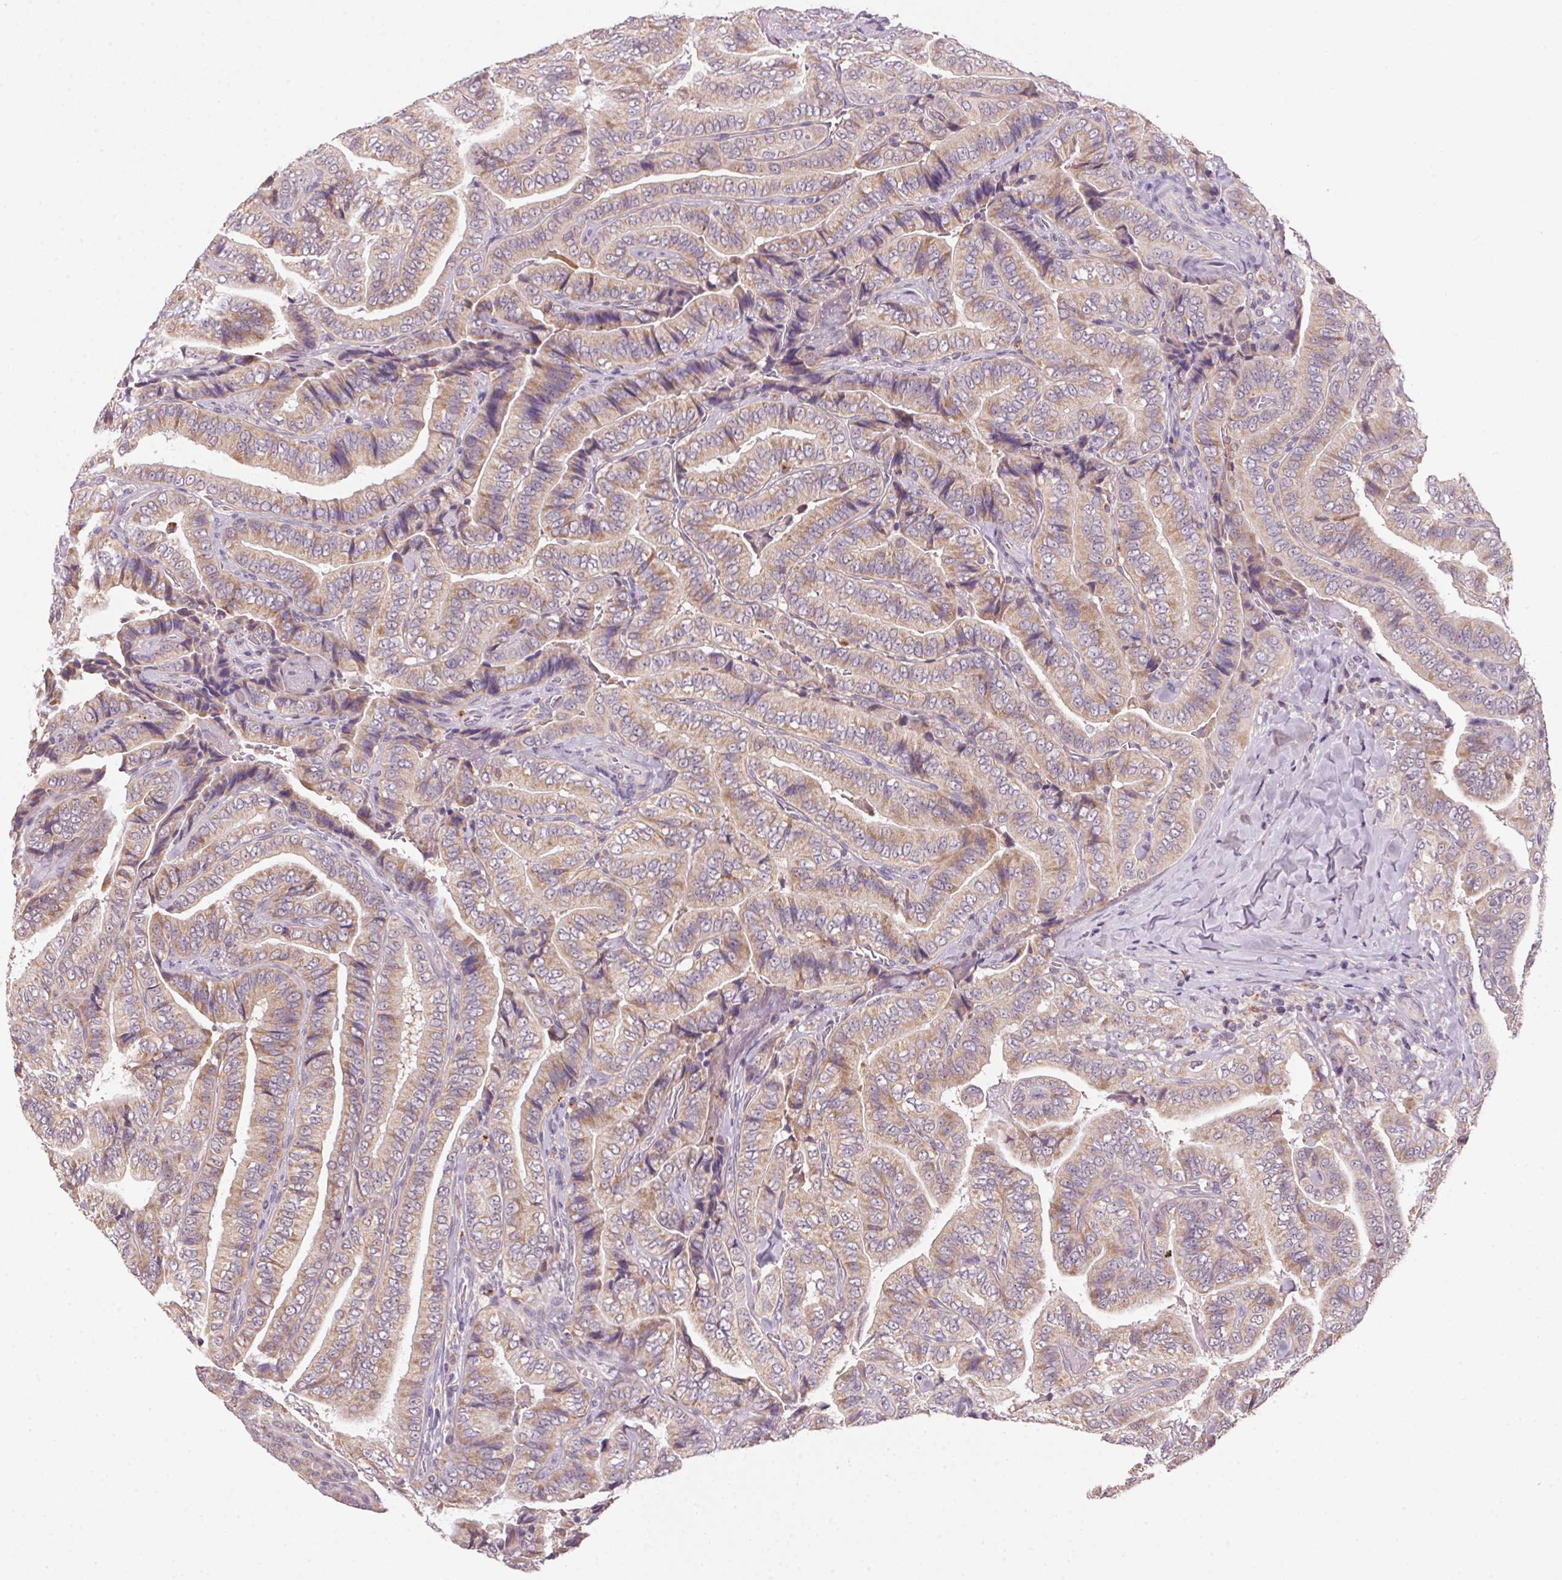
{"staining": {"intensity": "weak", "quantity": ">75%", "location": "cytoplasmic/membranous"}, "tissue": "thyroid cancer", "cell_type": "Tumor cells", "image_type": "cancer", "snomed": [{"axis": "morphology", "description": "Papillary adenocarcinoma, NOS"}, {"axis": "topography", "description": "Thyroid gland"}], "caption": "Immunohistochemistry image of neoplastic tissue: human papillary adenocarcinoma (thyroid) stained using immunohistochemistry (IHC) displays low levels of weak protein expression localized specifically in the cytoplasmic/membranous of tumor cells, appearing as a cytoplasmic/membranous brown color.", "gene": "ADH5", "patient": {"sex": "male", "age": 61}}